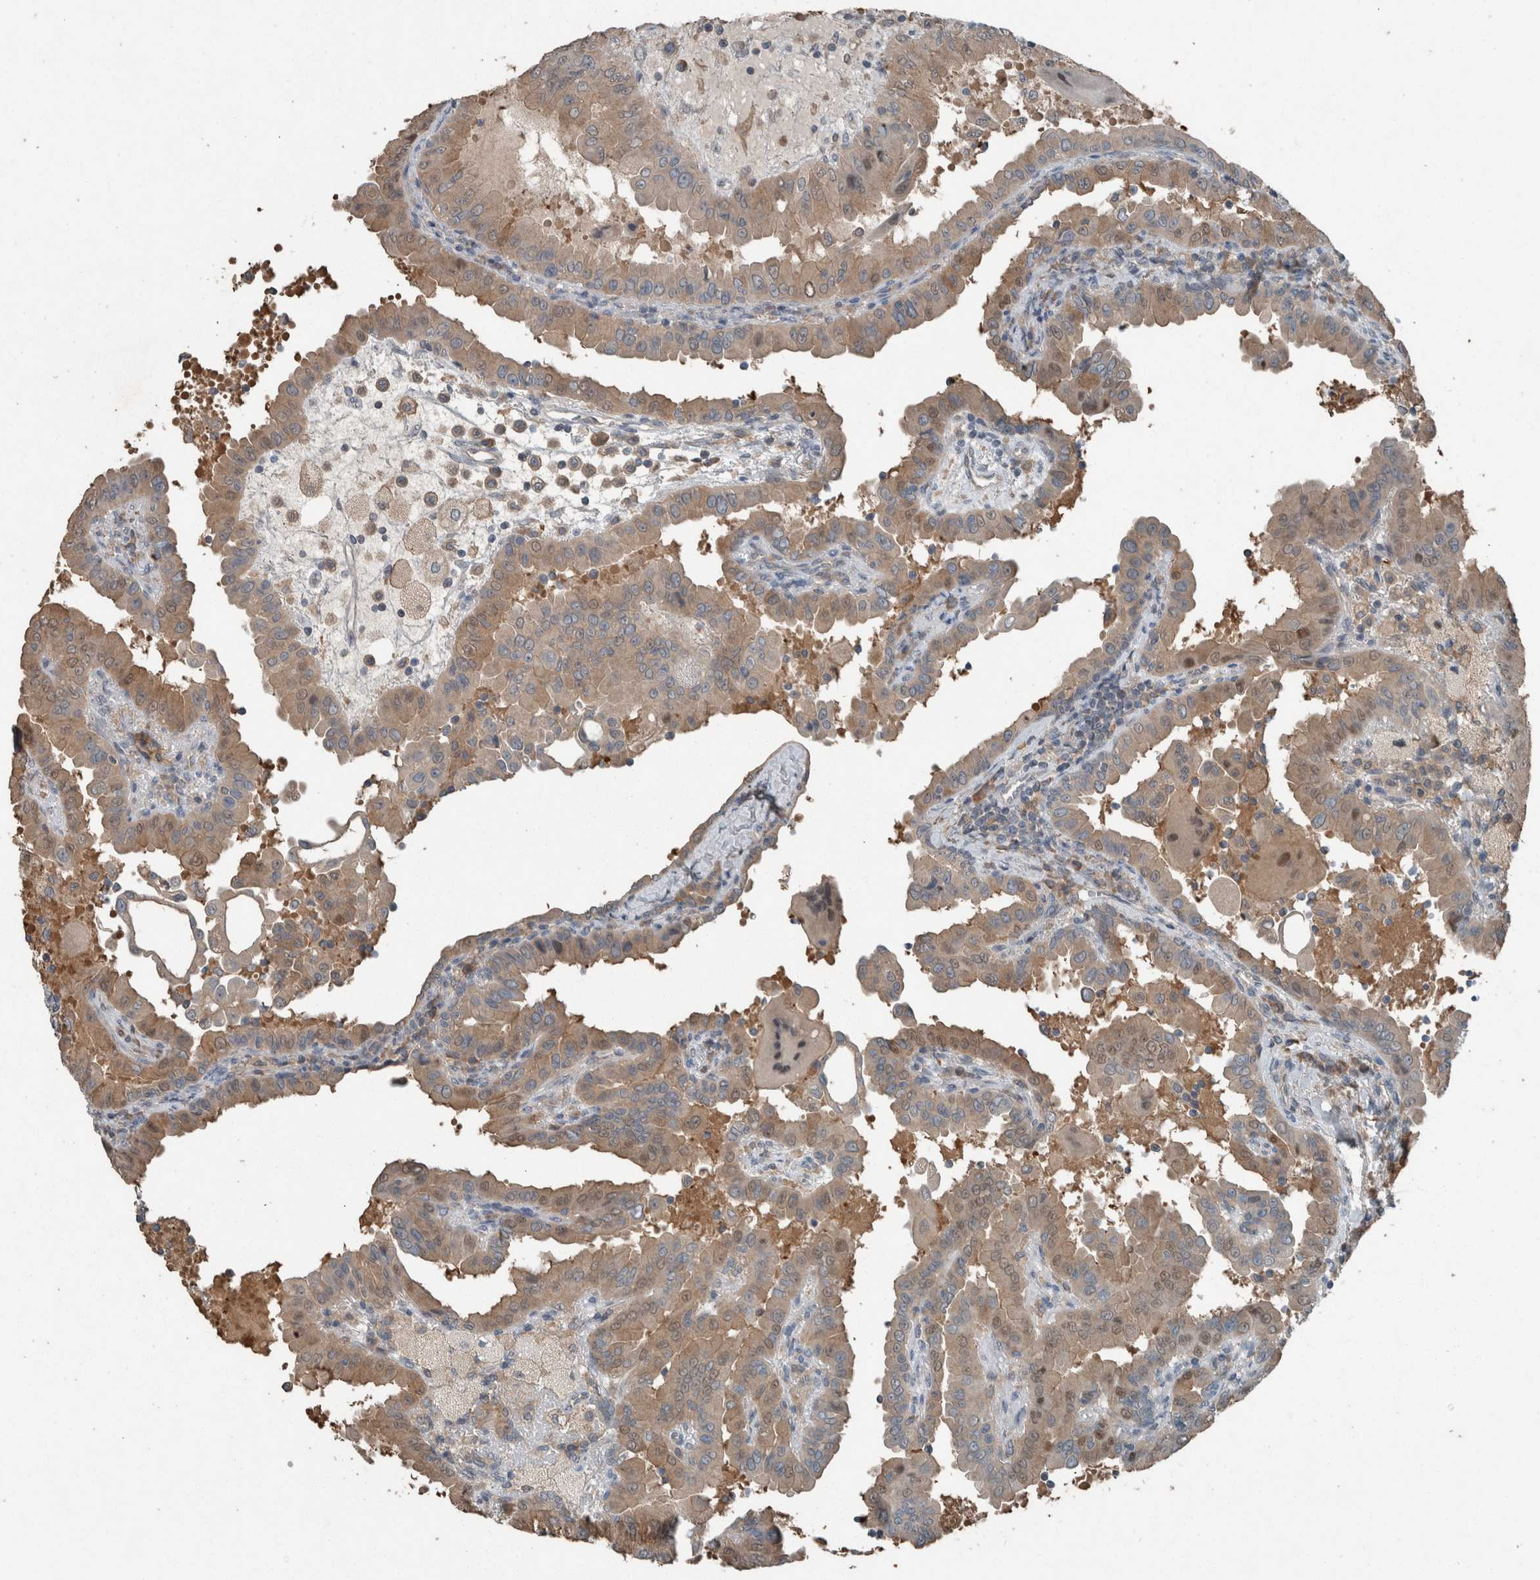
{"staining": {"intensity": "weak", "quantity": ">75%", "location": "cytoplasmic/membranous"}, "tissue": "thyroid cancer", "cell_type": "Tumor cells", "image_type": "cancer", "snomed": [{"axis": "morphology", "description": "Papillary adenocarcinoma, NOS"}, {"axis": "topography", "description": "Thyroid gland"}], "caption": "Papillary adenocarcinoma (thyroid) tissue demonstrates weak cytoplasmic/membranous expression in about >75% of tumor cells, visualized by immunohistochemistry.", "gene": "KNTC1", "patient": {"sex": "male", "age": 33}}